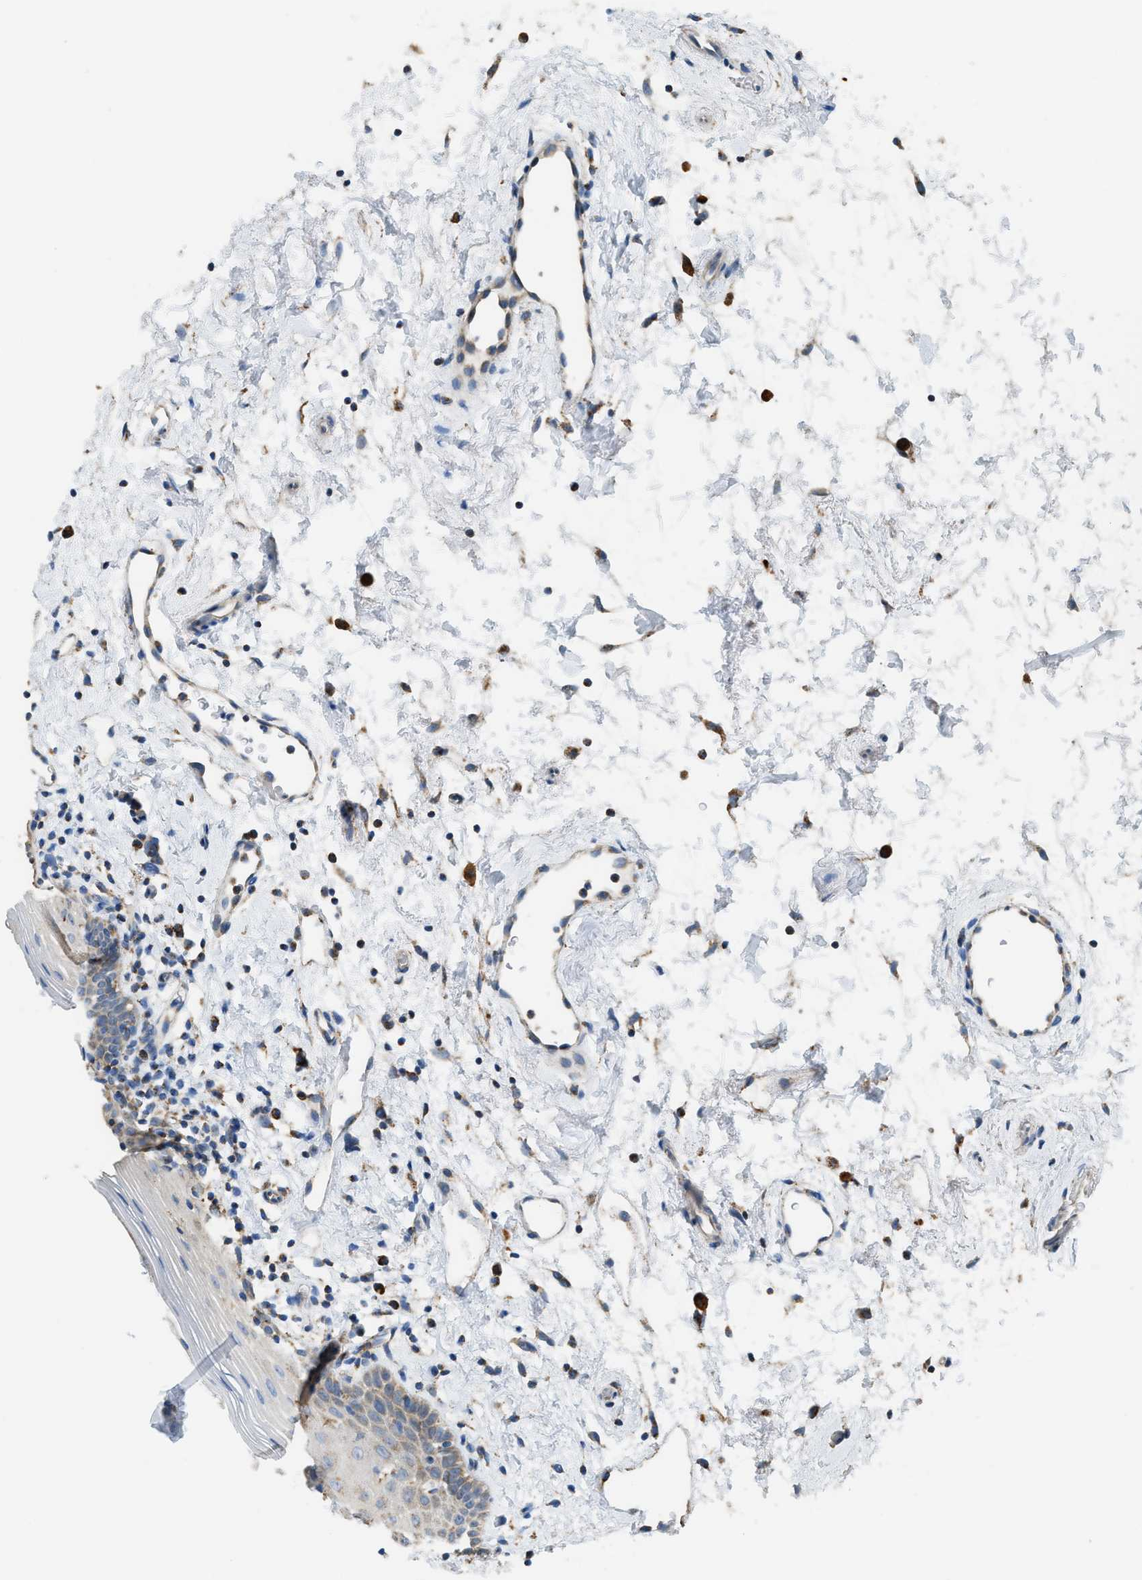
{"staining": {"intensity": "weak", "quantity": "25%-75%", "location": "cytoplasmic/membranous"}, "tissue": "oral mucosa", "cell_type": "Squamous epithelial cells", "image_type": "normal", "snomed": [{"axis": "morphology", "description": "Normal tissue, NOS"}, {"axis": "topography", "description": "Oral tissue"}], "caption": "Immunohistochemistry staining of normal oral mucosa, which exhibits low levels of weak cytoplasmic/membranous staining in approximately 25%-75% of squamous epithelial cells indicating weak cytoplasmic/membranous protein expression. The staining was performed using DAB (brown) for protein detection and nuclei were counterstained in hematoxylin (blue).", "gene": "ETFB", "patient": {"sex": "male", "age": 66}}